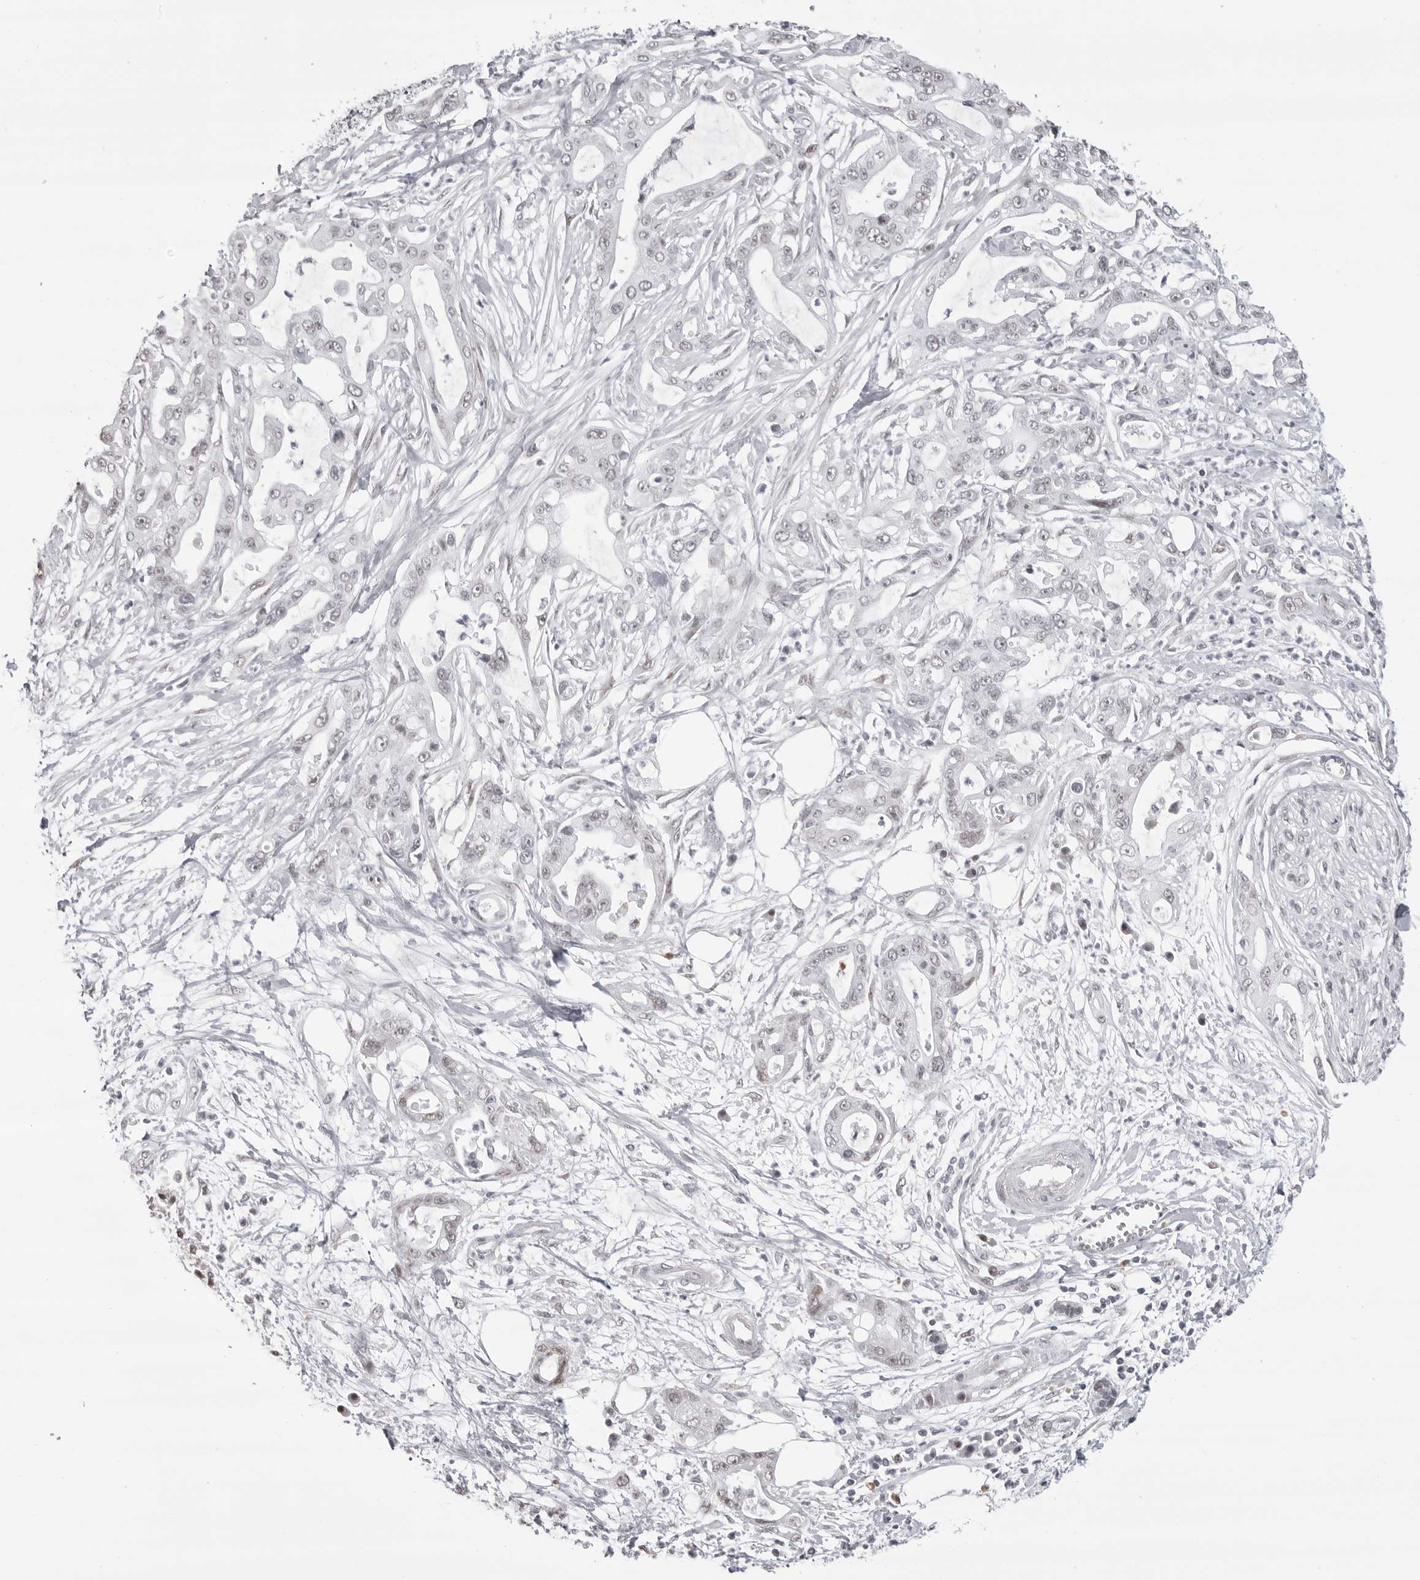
{"staining": {"intensity": "negative", "quantity": "none", "location": "none"}, "tissue": "pancreatic cancer", "cell_type": "Tumor cells", "image_type": "cancer", "snomed": [{"axis": "morphology", "description": "Adenocarcinoma, NOS"}, {"axis": "topography", "description": "Pancreas"}], "caption": "DAB immunohistochemical staining of pancreatic adenocarcinoma exhibits no significant positivity in tumor cells.", "gene": "PHF3", "patient": {"sex": "male", "age": 68}}